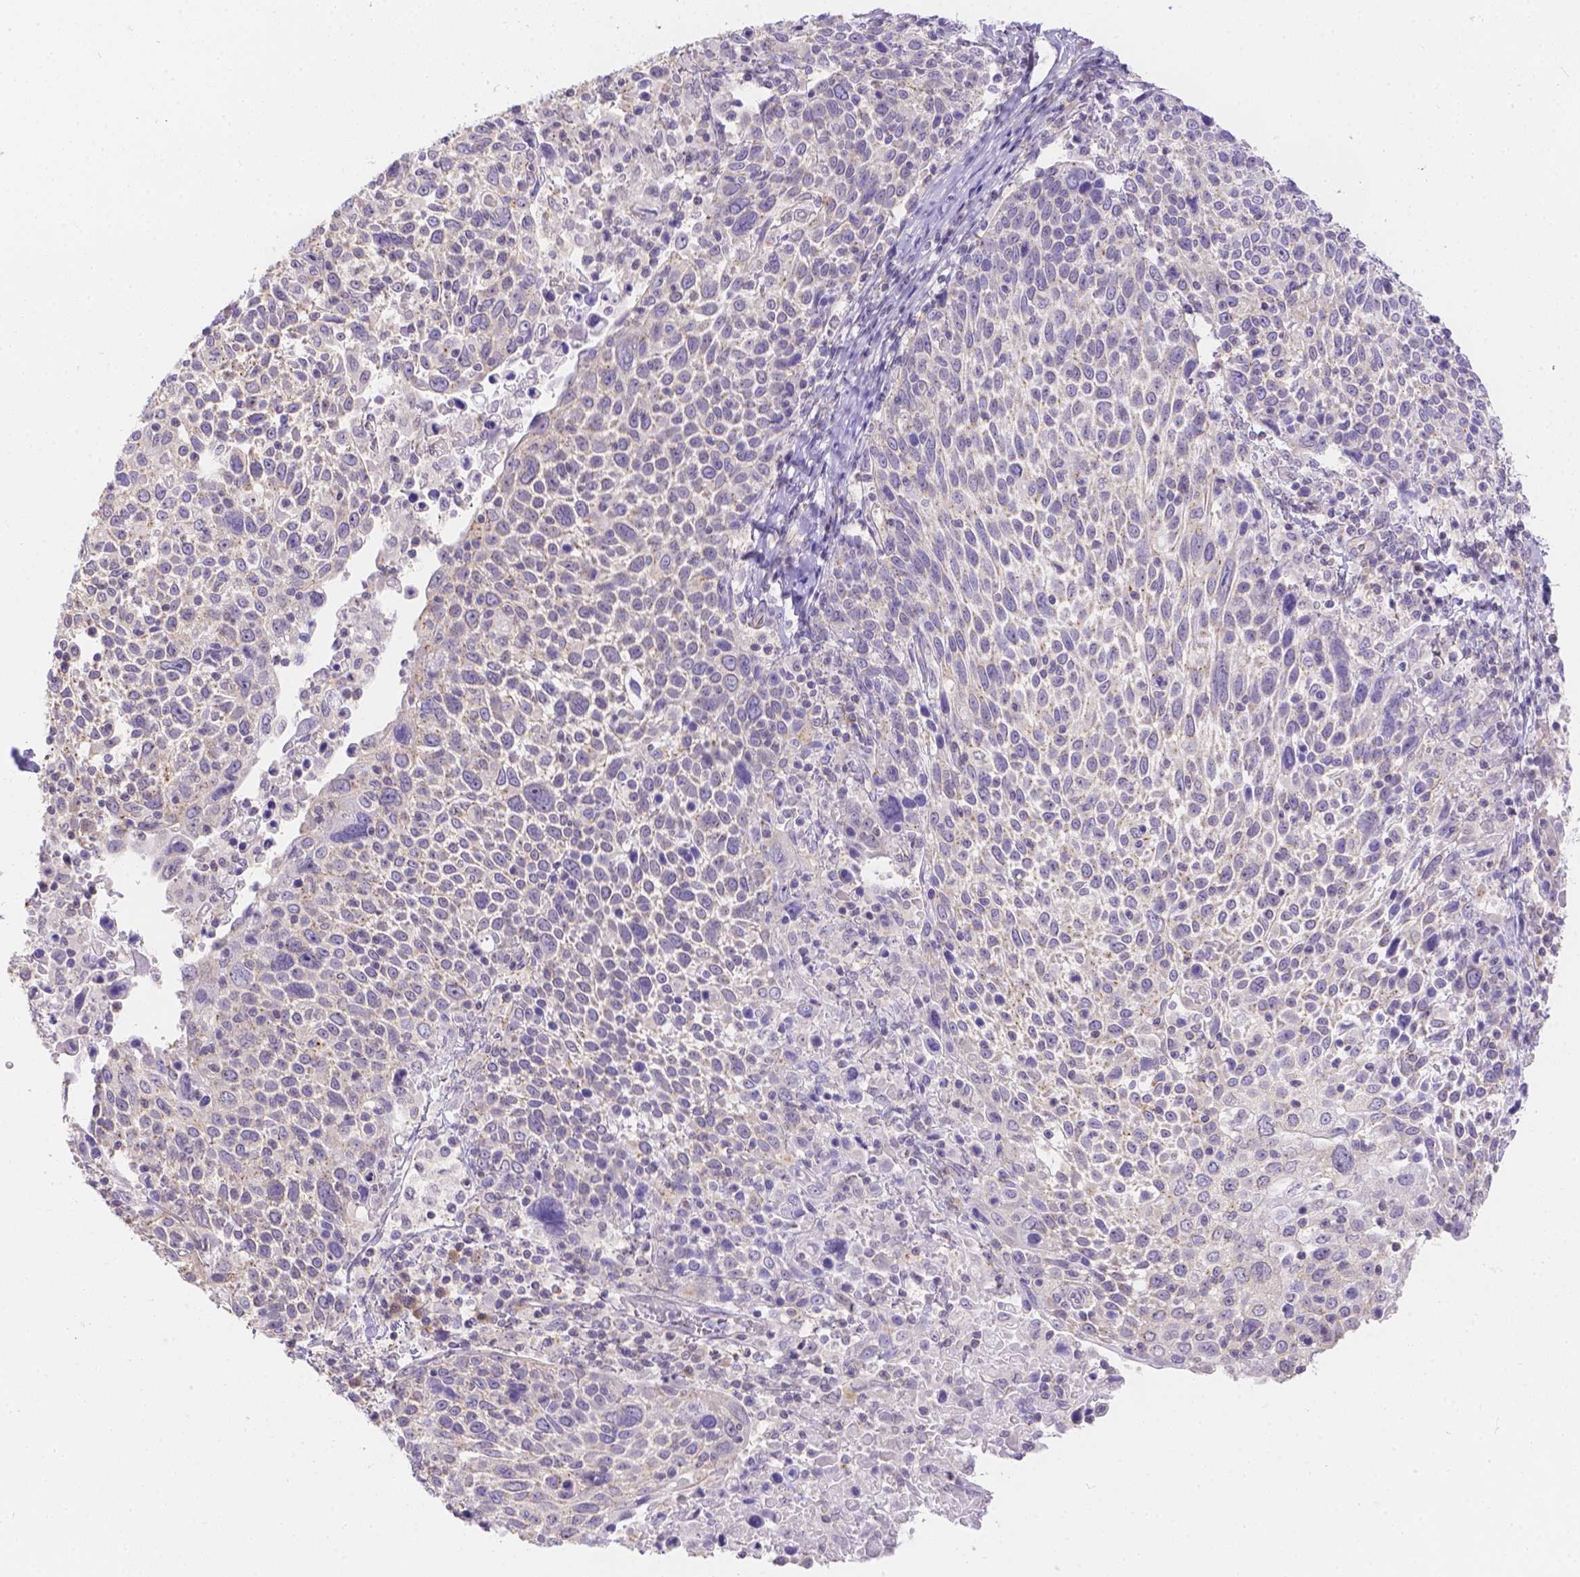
{"staining": {"intensity": "negative", "quantity": "none", "location": "none"}, "tissue": "cervical cancer", "cell_type": "Tumor cells", "image_type": "cancer", "snomed": [{"axis": "morphology", "description": "Squamous cell carcinoma, NOS"}, {"axis": "topography", "description": "Cervix"}], "caption": "Tumor cells show no significant protein positivity in cervical cancer (squamous cell carcinoma).", "gene": "CD96", "patient": {"sex": "female", "age": 61}}